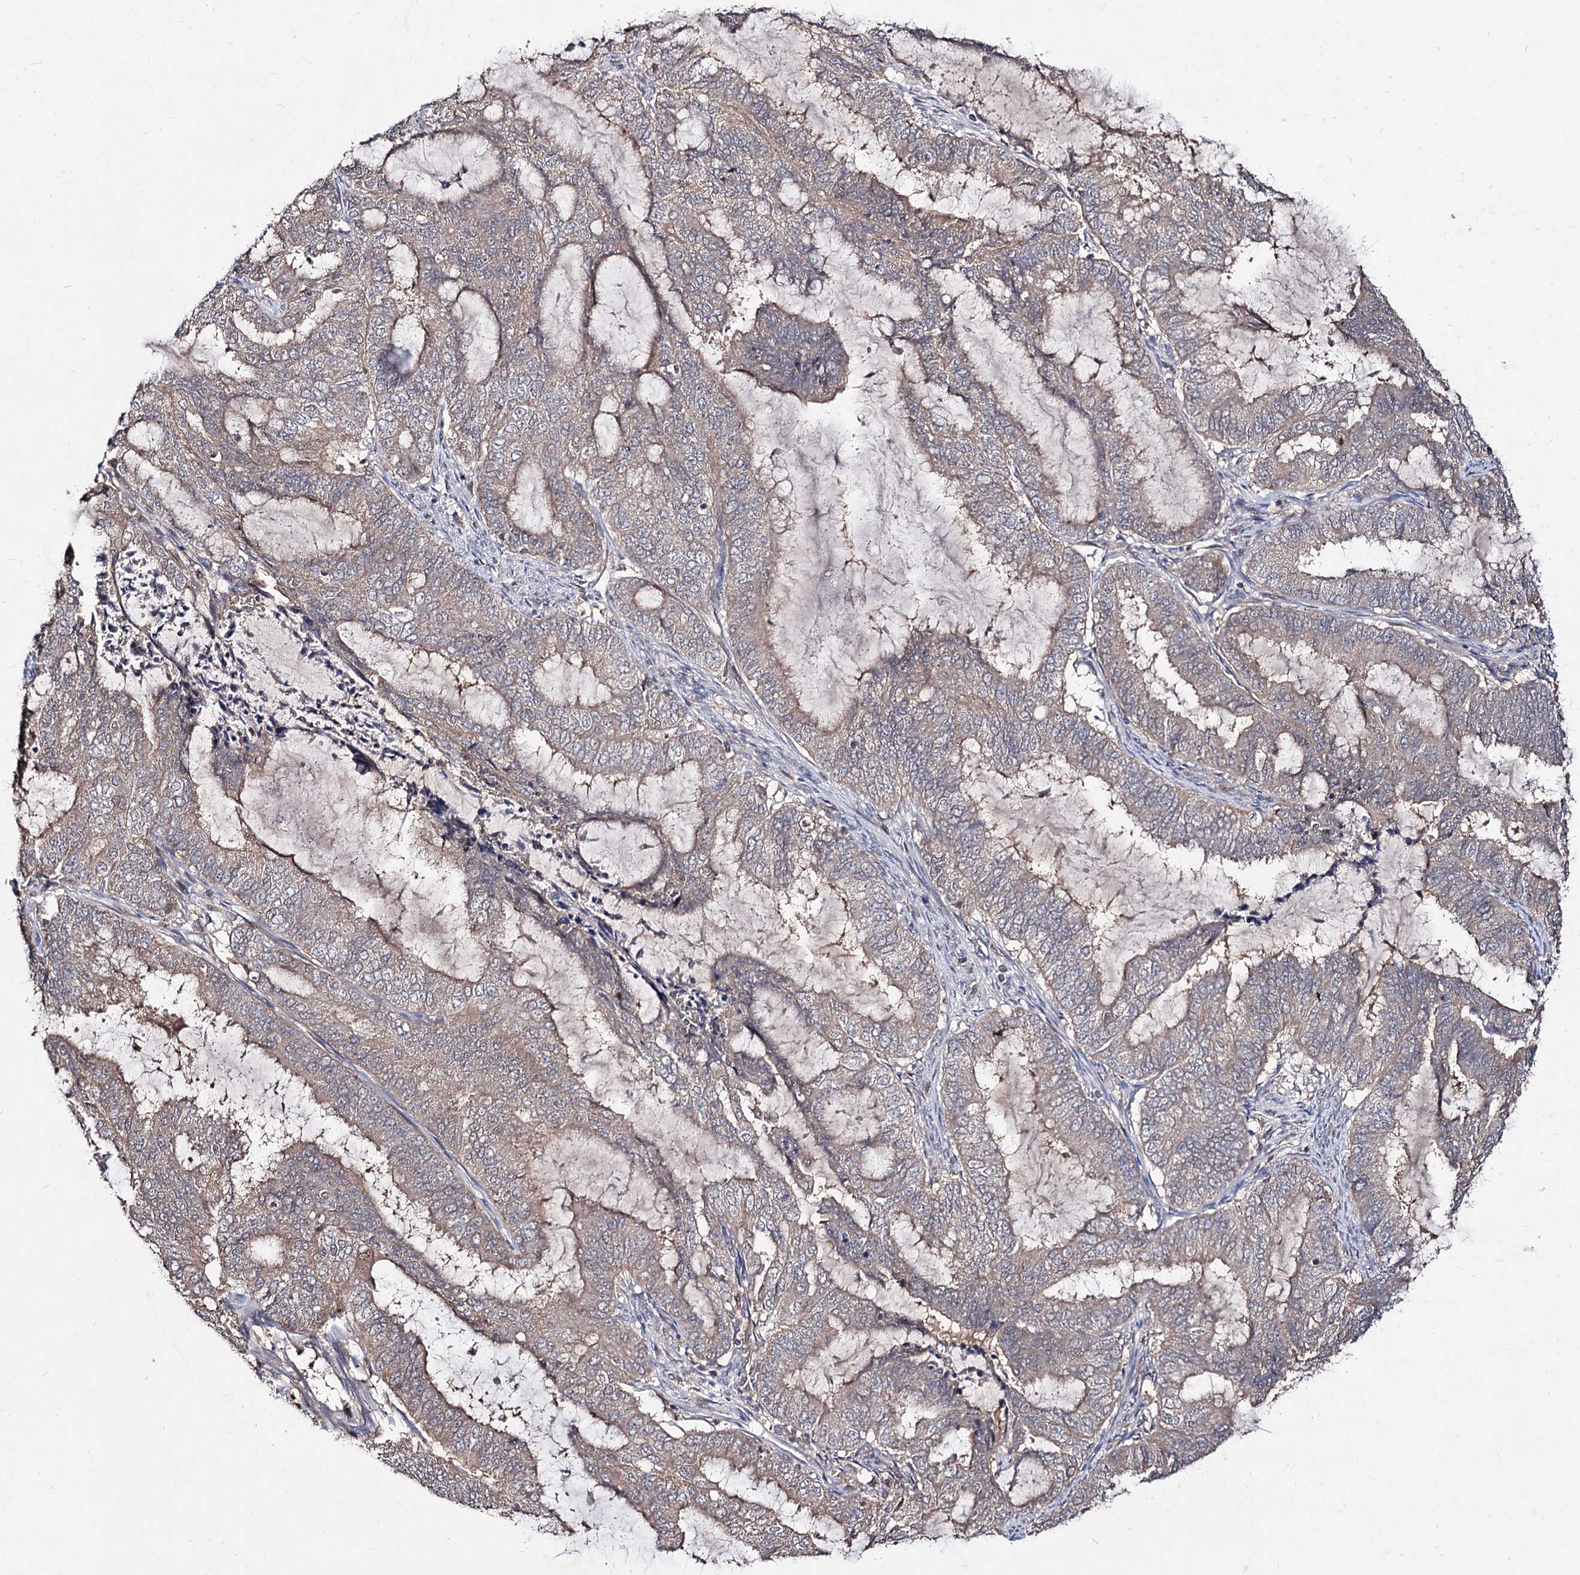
{"staining": {"intensity": "negative", "quantity": "none", "location": "none"}, "tissue": "endometrial cancer", "cell_type": "Tumor cells", "image_type": "cancer", "snomed": [{"axis": "morphology", "description": "Adenocarcinoma, NOS"}, {"axis": "topography", "description": "Endometrium"}], "caption": "Human endometrial cancer (adenocarcinoma) stained for a protein using IHC shows no staining in tumor cells.", "gene": "ACTR6", "patient": {"sex": "female", "age": 51}}